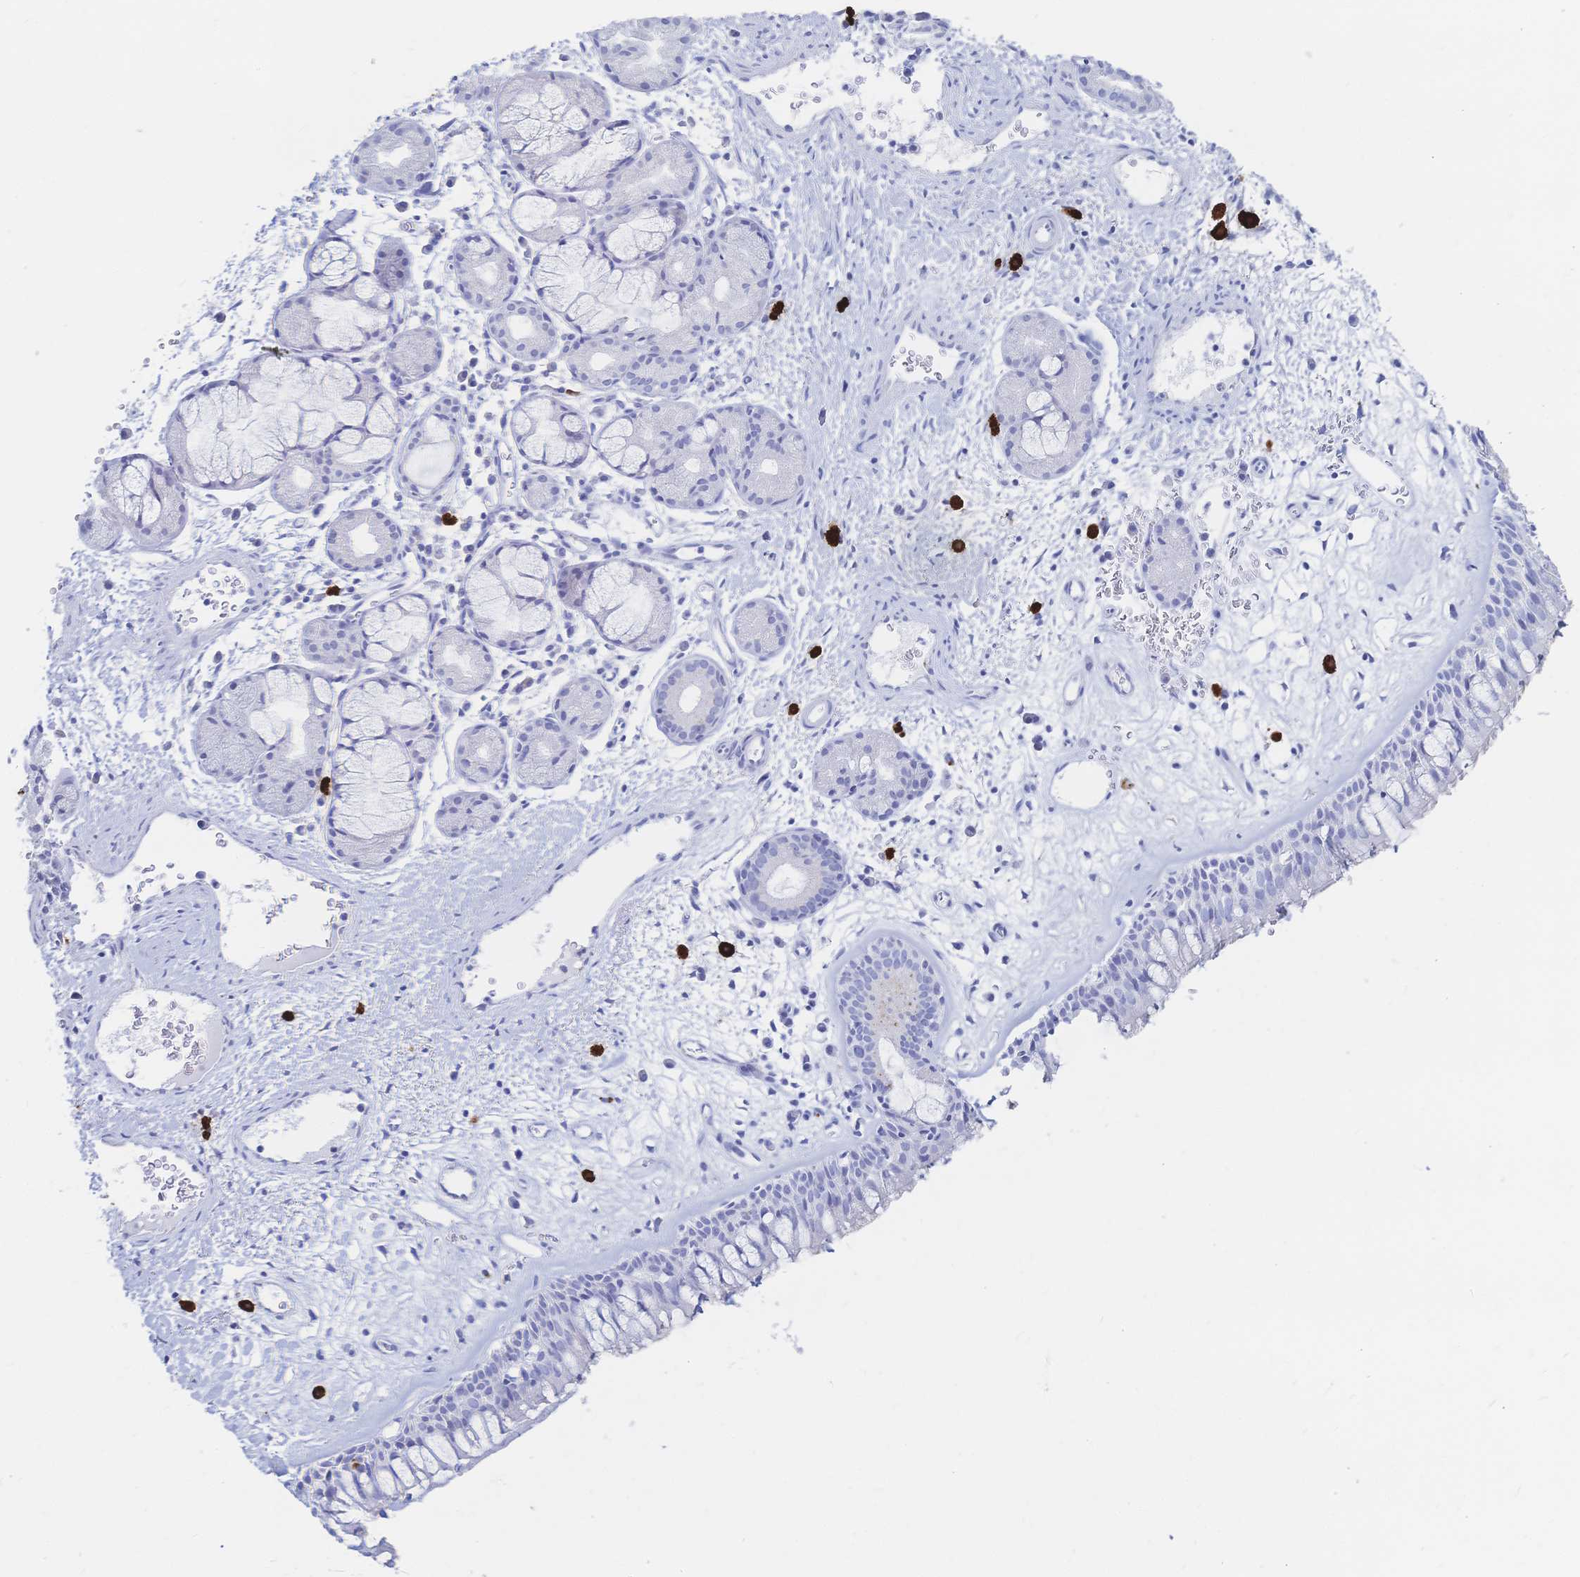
{"staining": {"intensity": "negative", "quantity": "none", "location": "none"}, "tissue": "nasopharynx", "cell_type": "Respiratory epithelial cells", "image_type": "normal", "snomed": [{"axis": "morphology", "description": "Normal tissue, NOS"}, {"axis": "topography", "description": "Nasopharynx"}], "caption": "Immunohistochemistry (IHC) micrograph of normal human nasopharynx stained for a protein (brown), which shows no positivity in respiratory epithelial cells.", "gene": "IL2RB", "patient": {"sex": "male", "age": 65}}